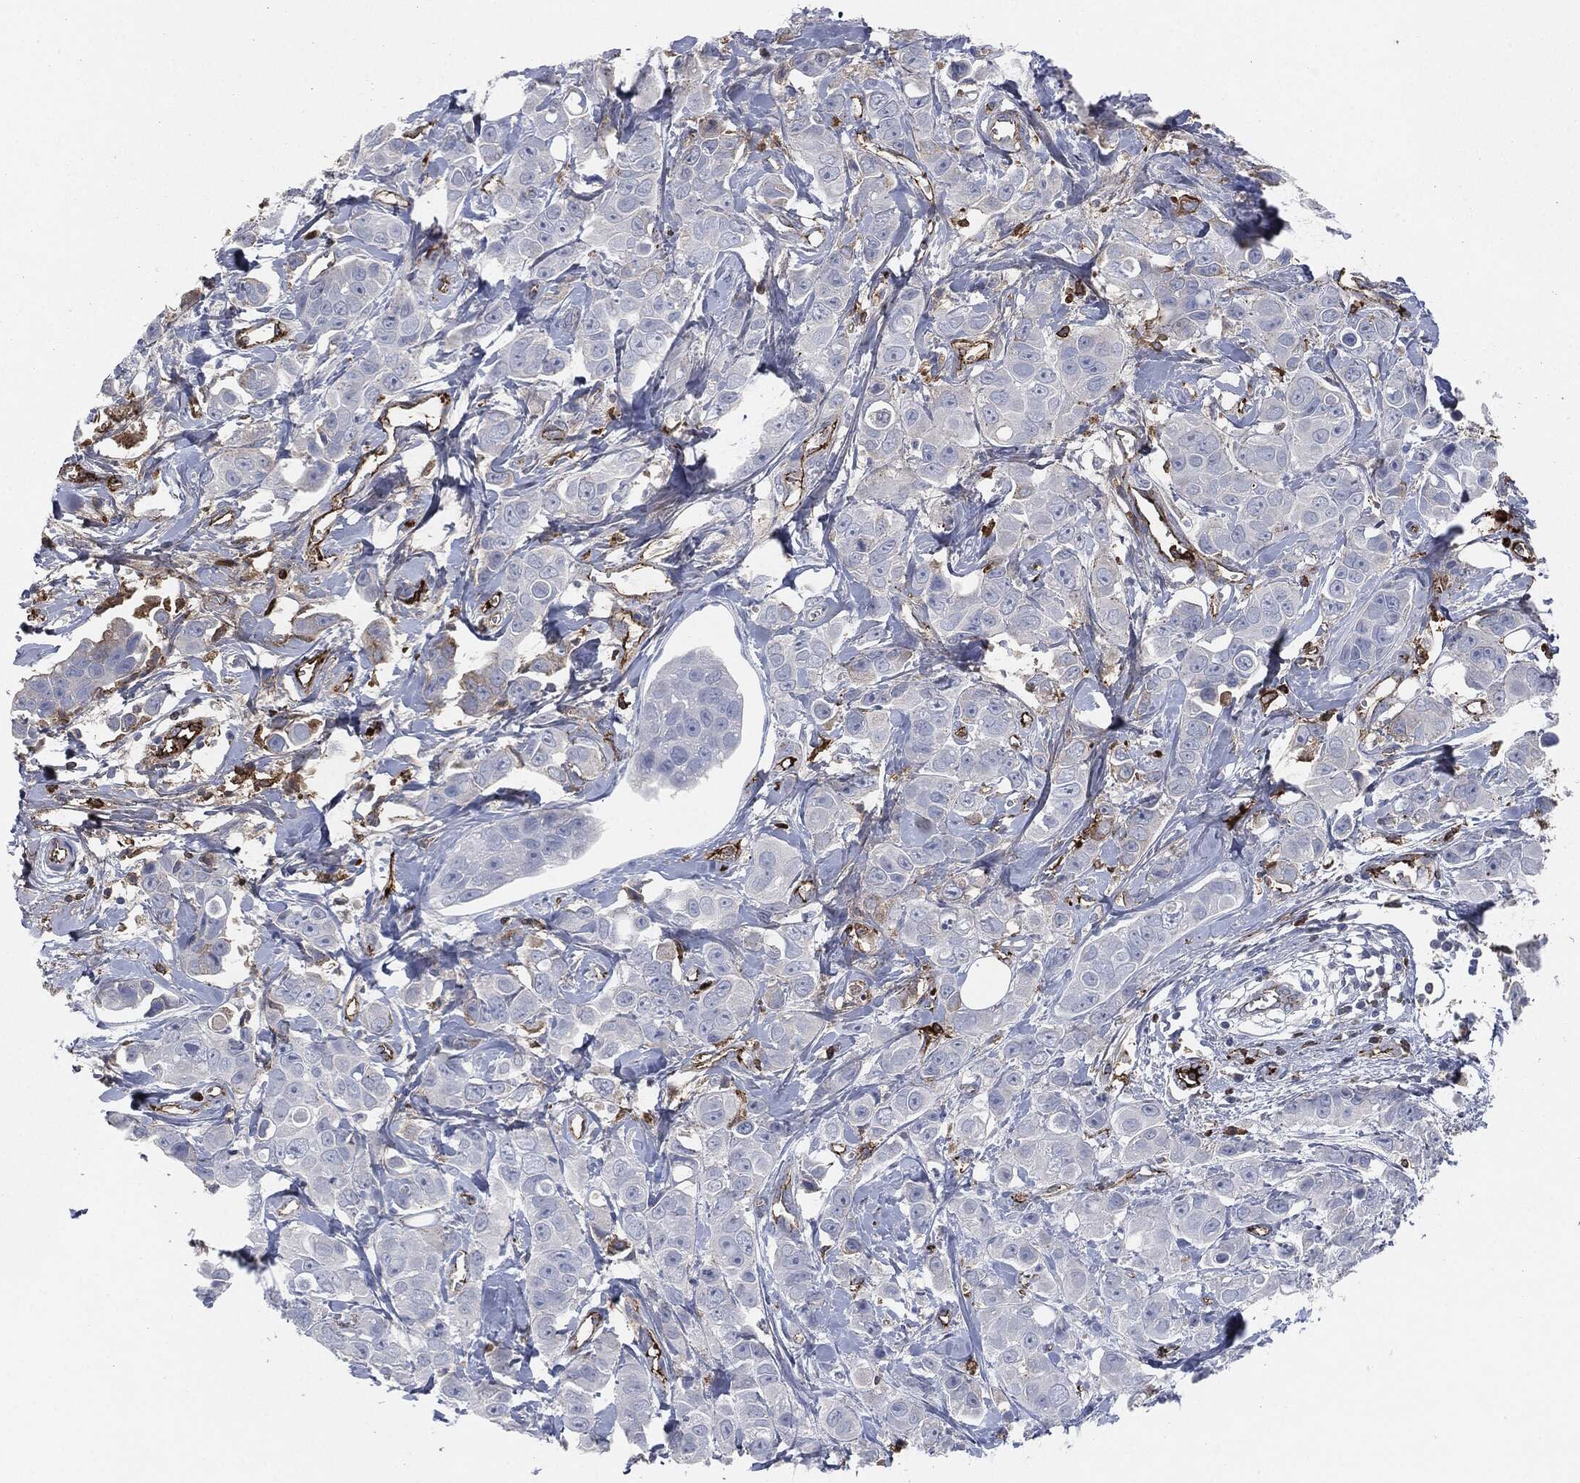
{"staining": {"intensity": "strong", "quantity": "<25%", "location": "cytoplasmic/membranous"}, "tissue": "breast cancer", "cell_type": "Tumor cells", "image_type": "cancer", "snomed": [{"axis": "morphology", "description": "Duct carcinoma"}, {"axis": "topography", "description": "Breast"}], "caption": "Protein expression by IHC exhibits strong cytoplasmic/membranous expression in approximately <25% of tumor cells in breast cancer (infiltrating ductal carcinoma).", "gene": "APOB", "patient": {"sex": "female", "age": 35}}